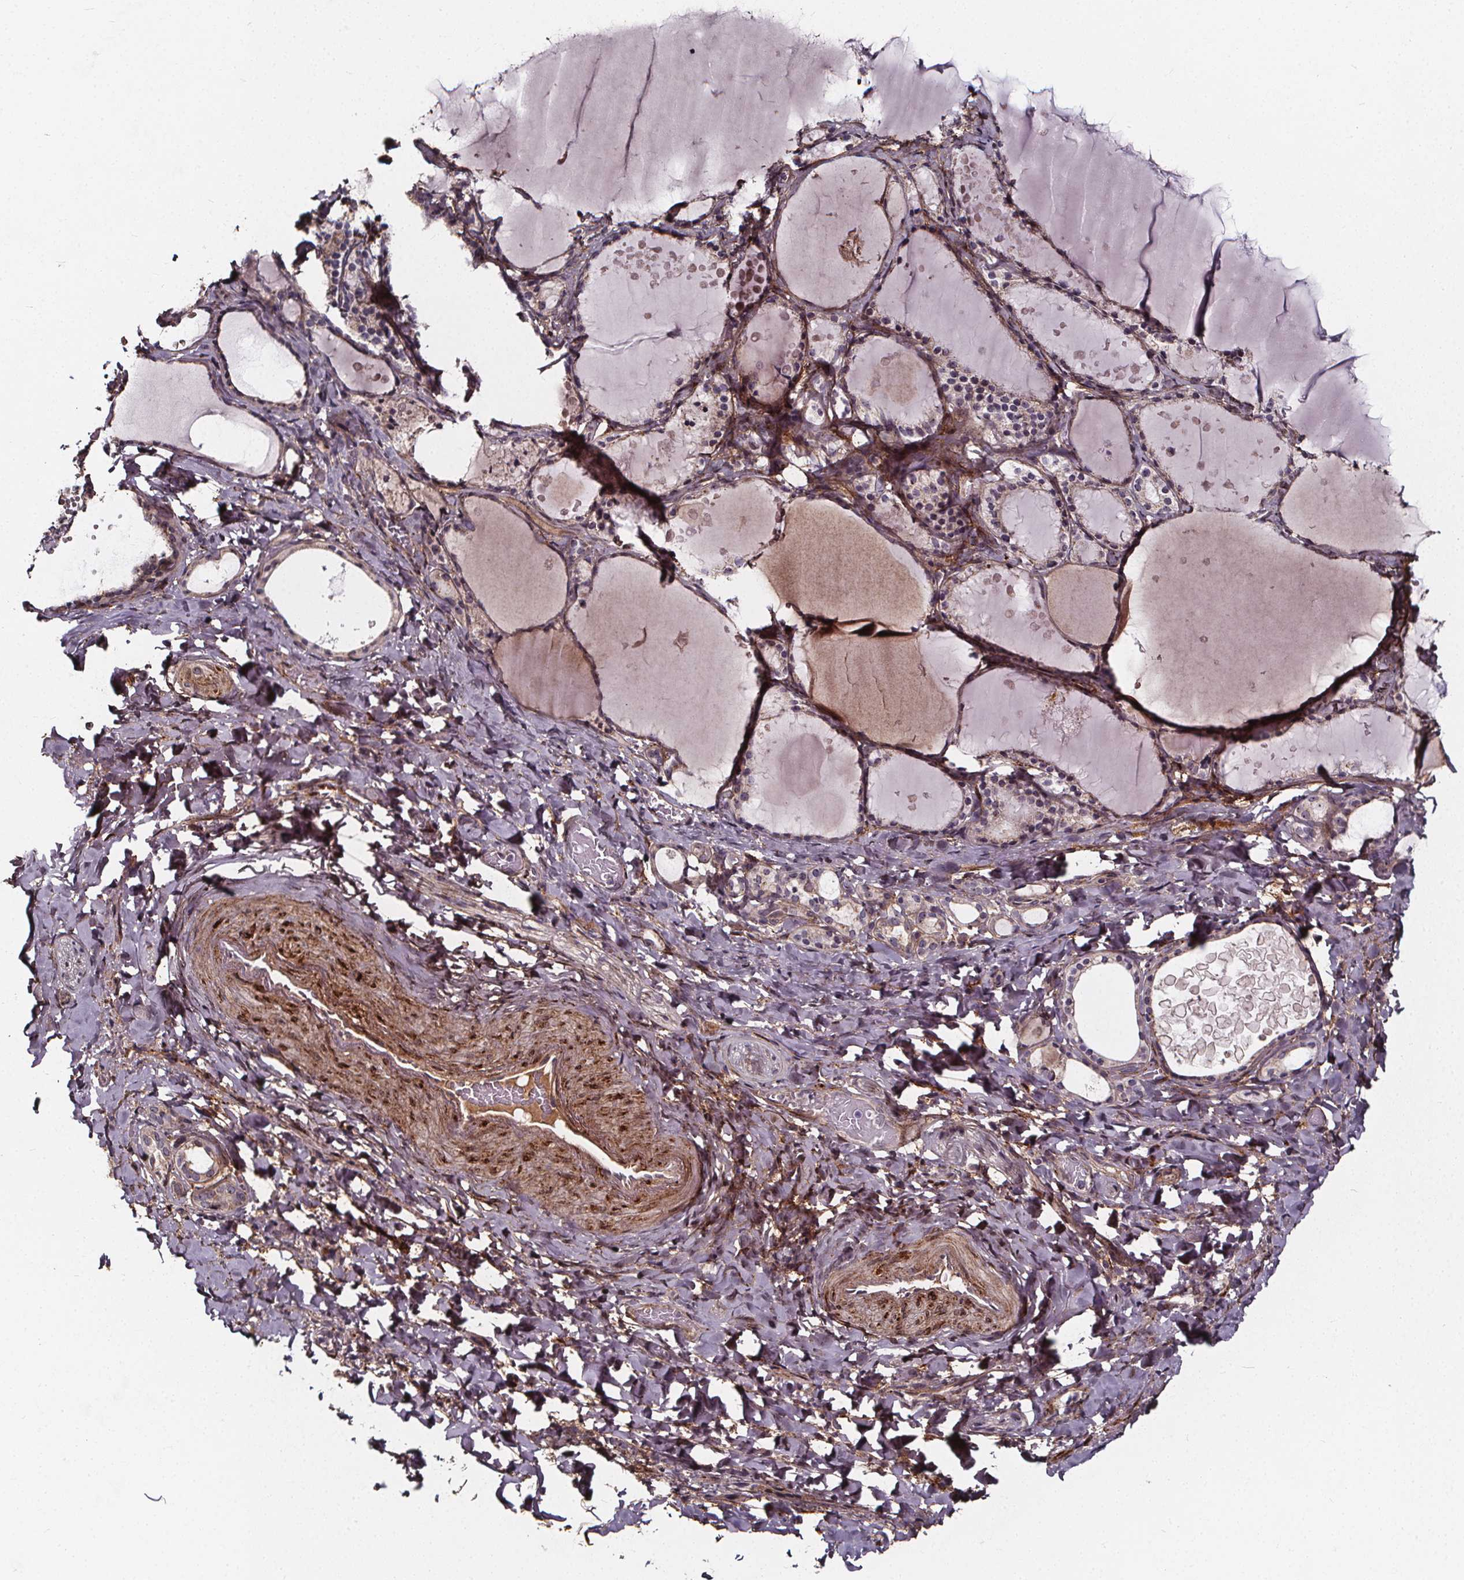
{"staining": {"intensity": "weak", "quantity": "25%-75%", "location": "cytoplasmic/membranous"}, "tissue": "thyroid gland", "cell_type": "Glandular cells", "image_type": "normal", "snomed": [{"axis": "morphology", "description": "Normal tissue, NOS"}, {"axis": "topography", "description": "Thyroid gland"}], "caption": "Protein staining exhibits weak cytoplasmic/membranous positivity in about 25%-75% of glandular cells in normal thyroid gland.", "gene": "AEBP1", "patient": {"sex": "female", "age": 56}}